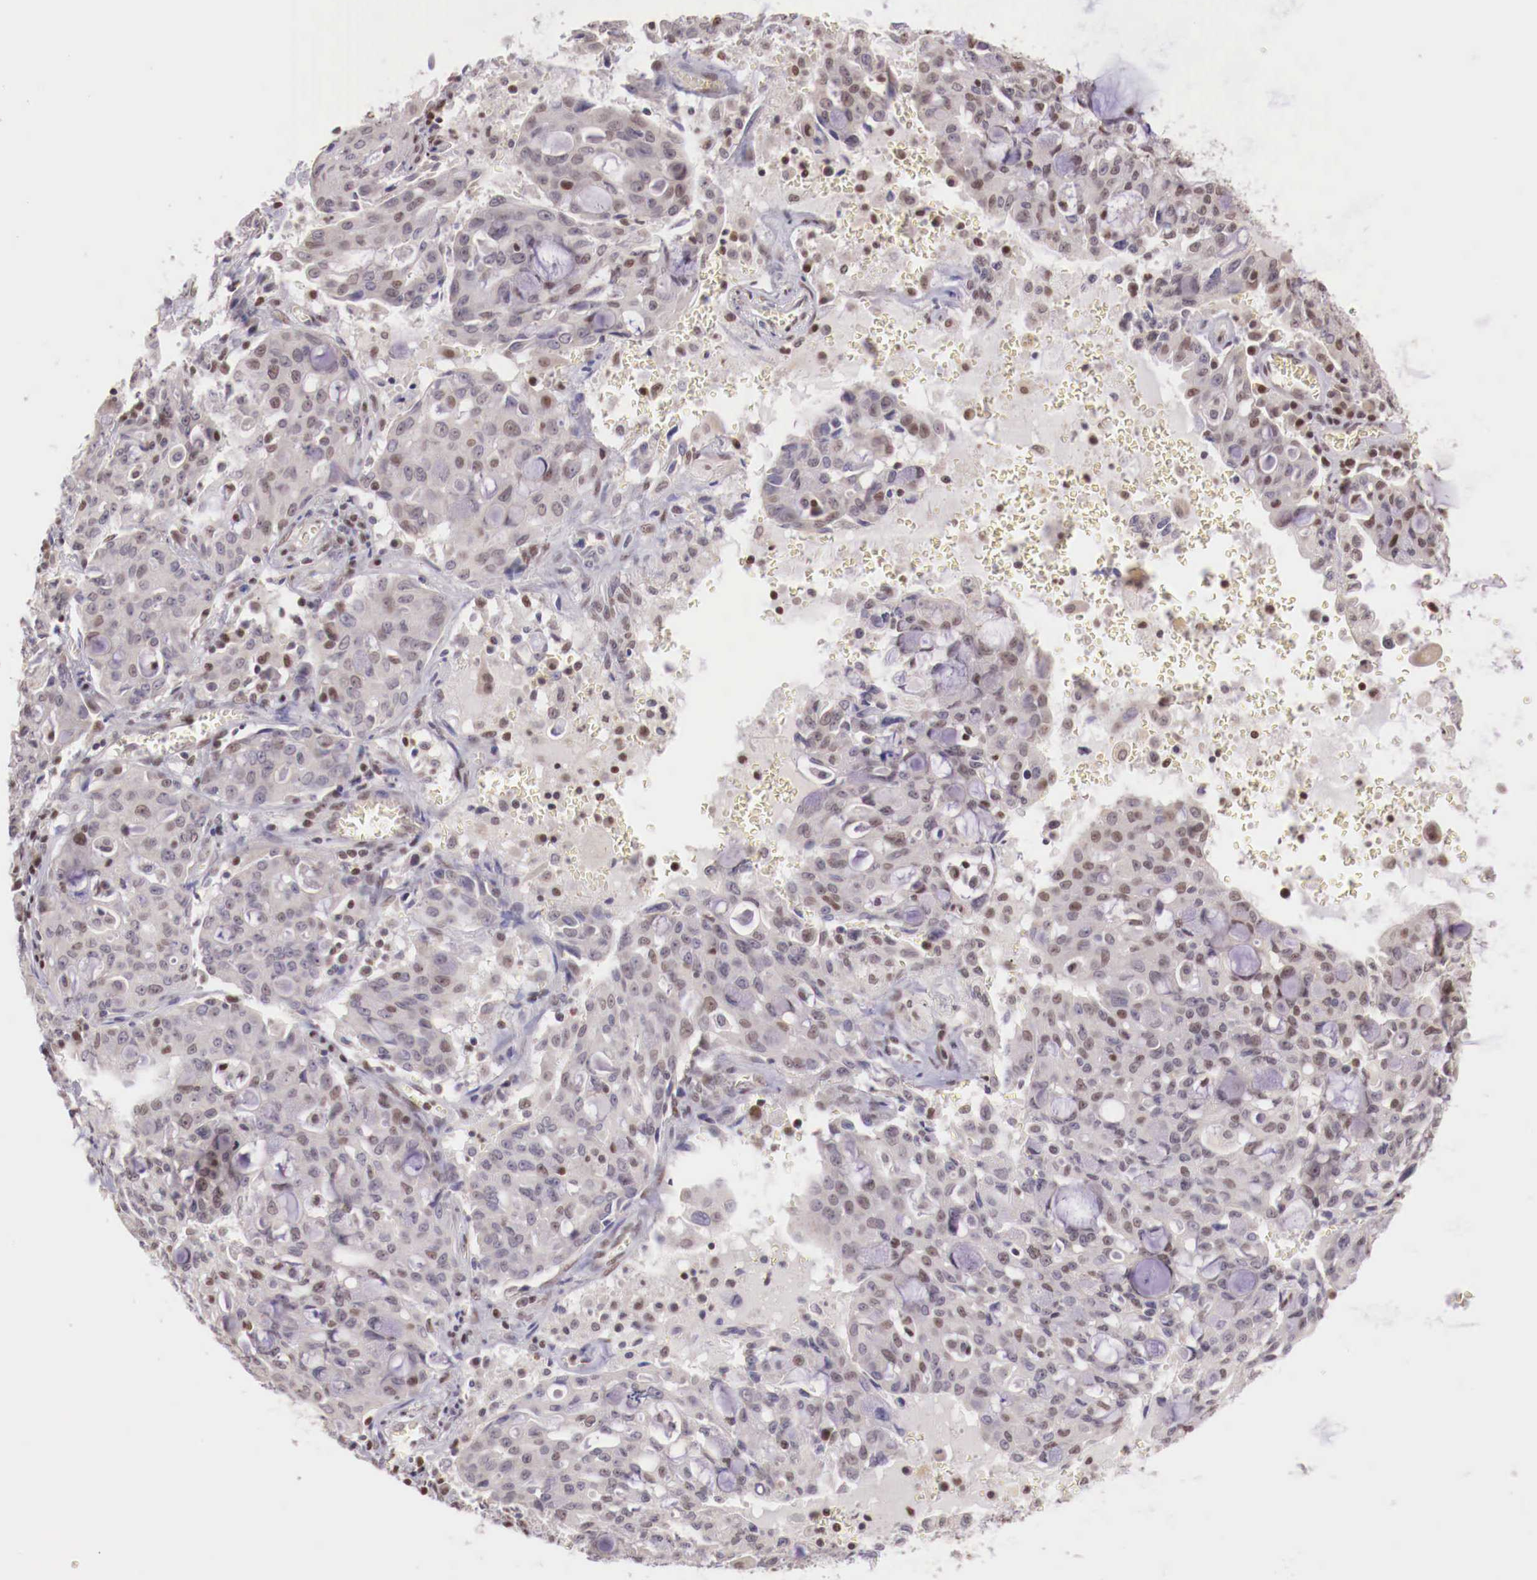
{"staining": {"intensity": "weak", "quantity": "<25%", "location": "nuclear"}, "tissue": "lung cancer", "cell_type": "Tumor cells", "image_type": "cancer", "snomed": [{"axis": "morphology", "description": "Adenocarcinoma, NOS"}, {"axis": "topography", "description": "Lung"}], "caption": "IHC micrograph of adenocarcinoma (lung) stained for a protein (brown), which demonstrates no positivity in tumor cells.", "gene": "SP1", "patient": {"sex": "female", "age": 44}}